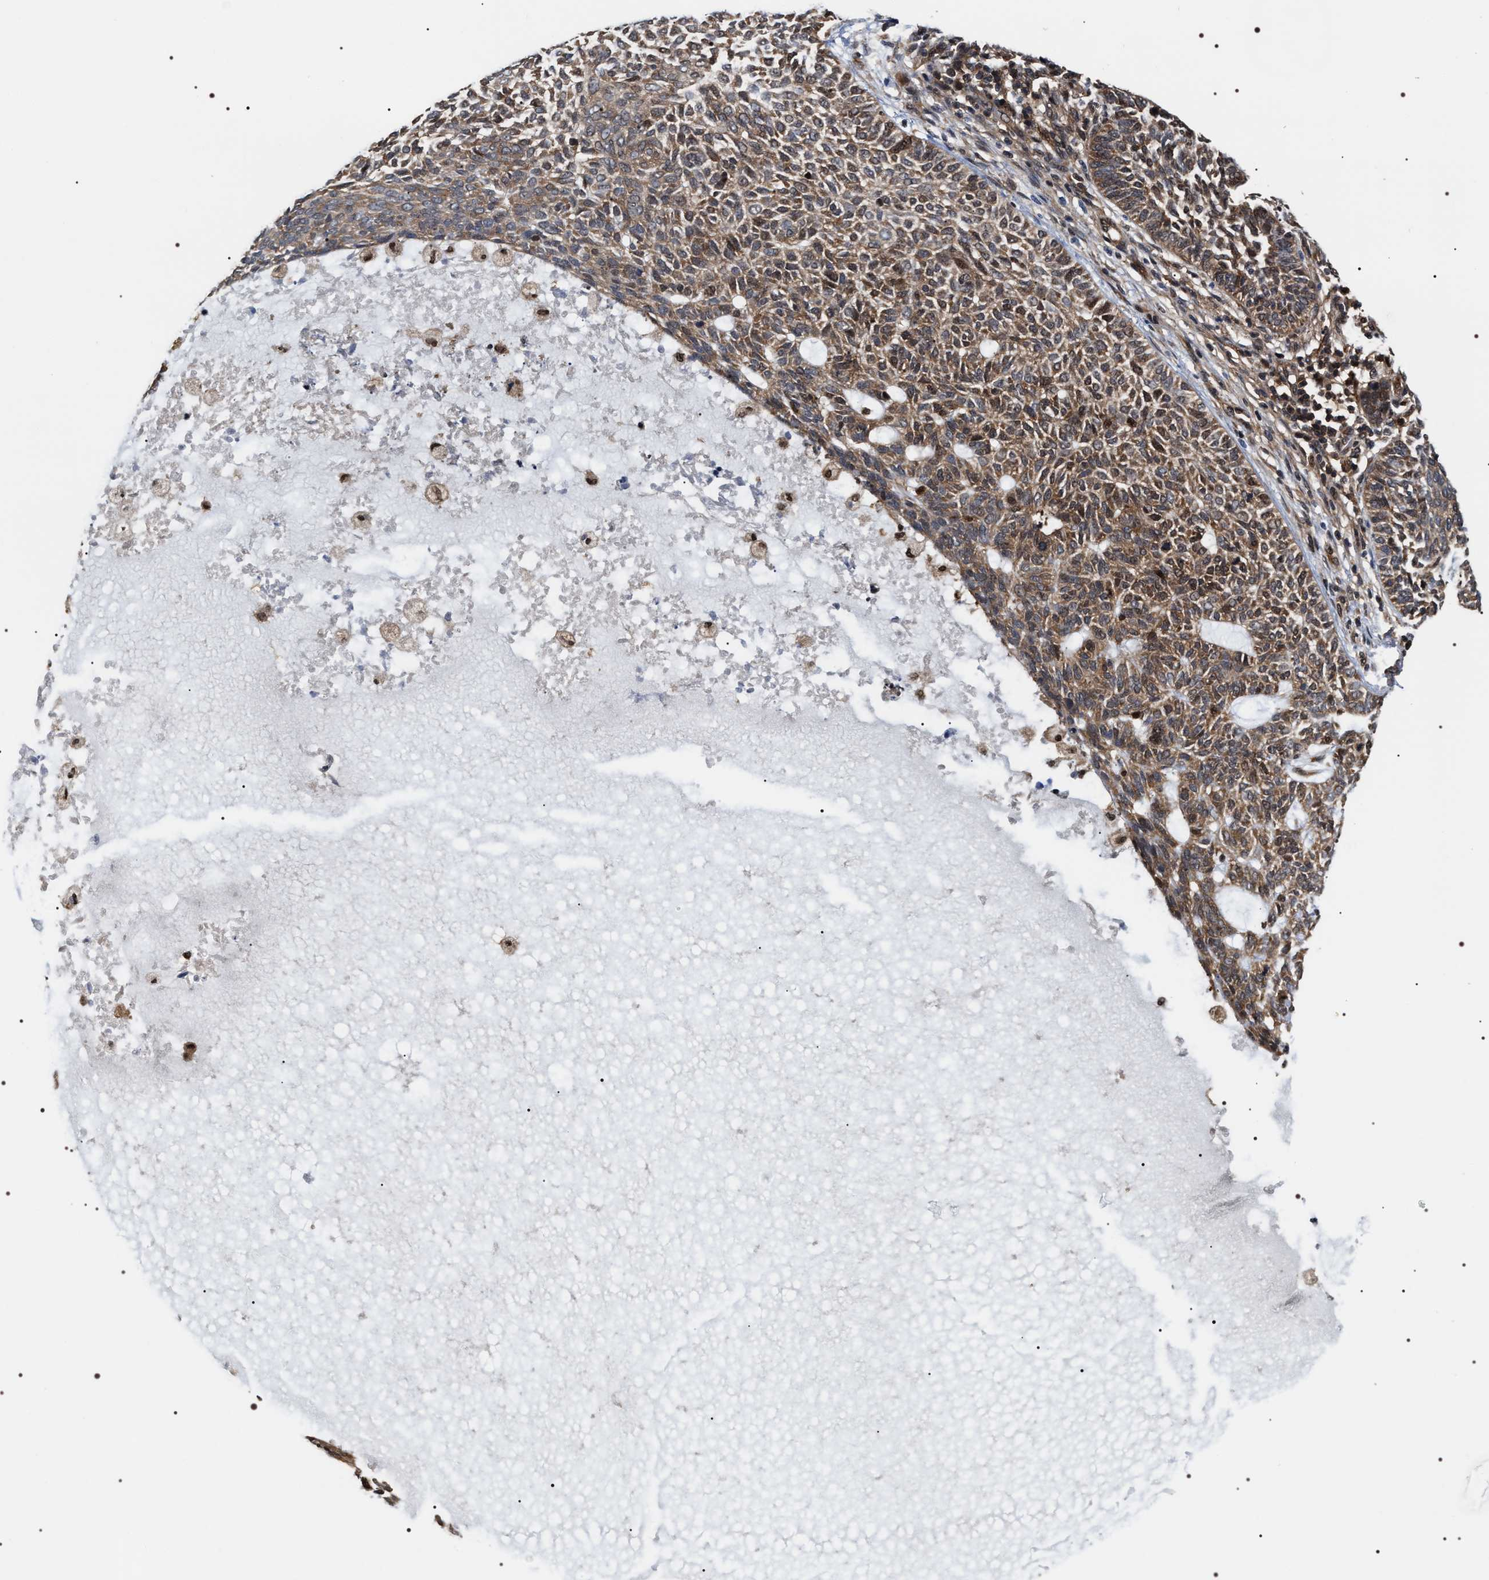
{"staining": {"intensity": "moderate", "quantity": ">75%", "location": "cytoplasmic/membranous,nuclear"}, "tissue": "skin cancer", "cell_type": "Tumor cells", "image_type": "cancer", "snomed": [{"axis": "morphology", "description": "Basal cell carcinoma"}, {"axis": "topography", "description": "Skin"}], "caption": "DAB immunohistochemical staining of human skin cancer reveals moderate cytoplasmic/membranous and nuclear protein positivity in about >75% of tumor cells.", "gene": "BAG6", "patient": {"sex": "male", "age": 87}}